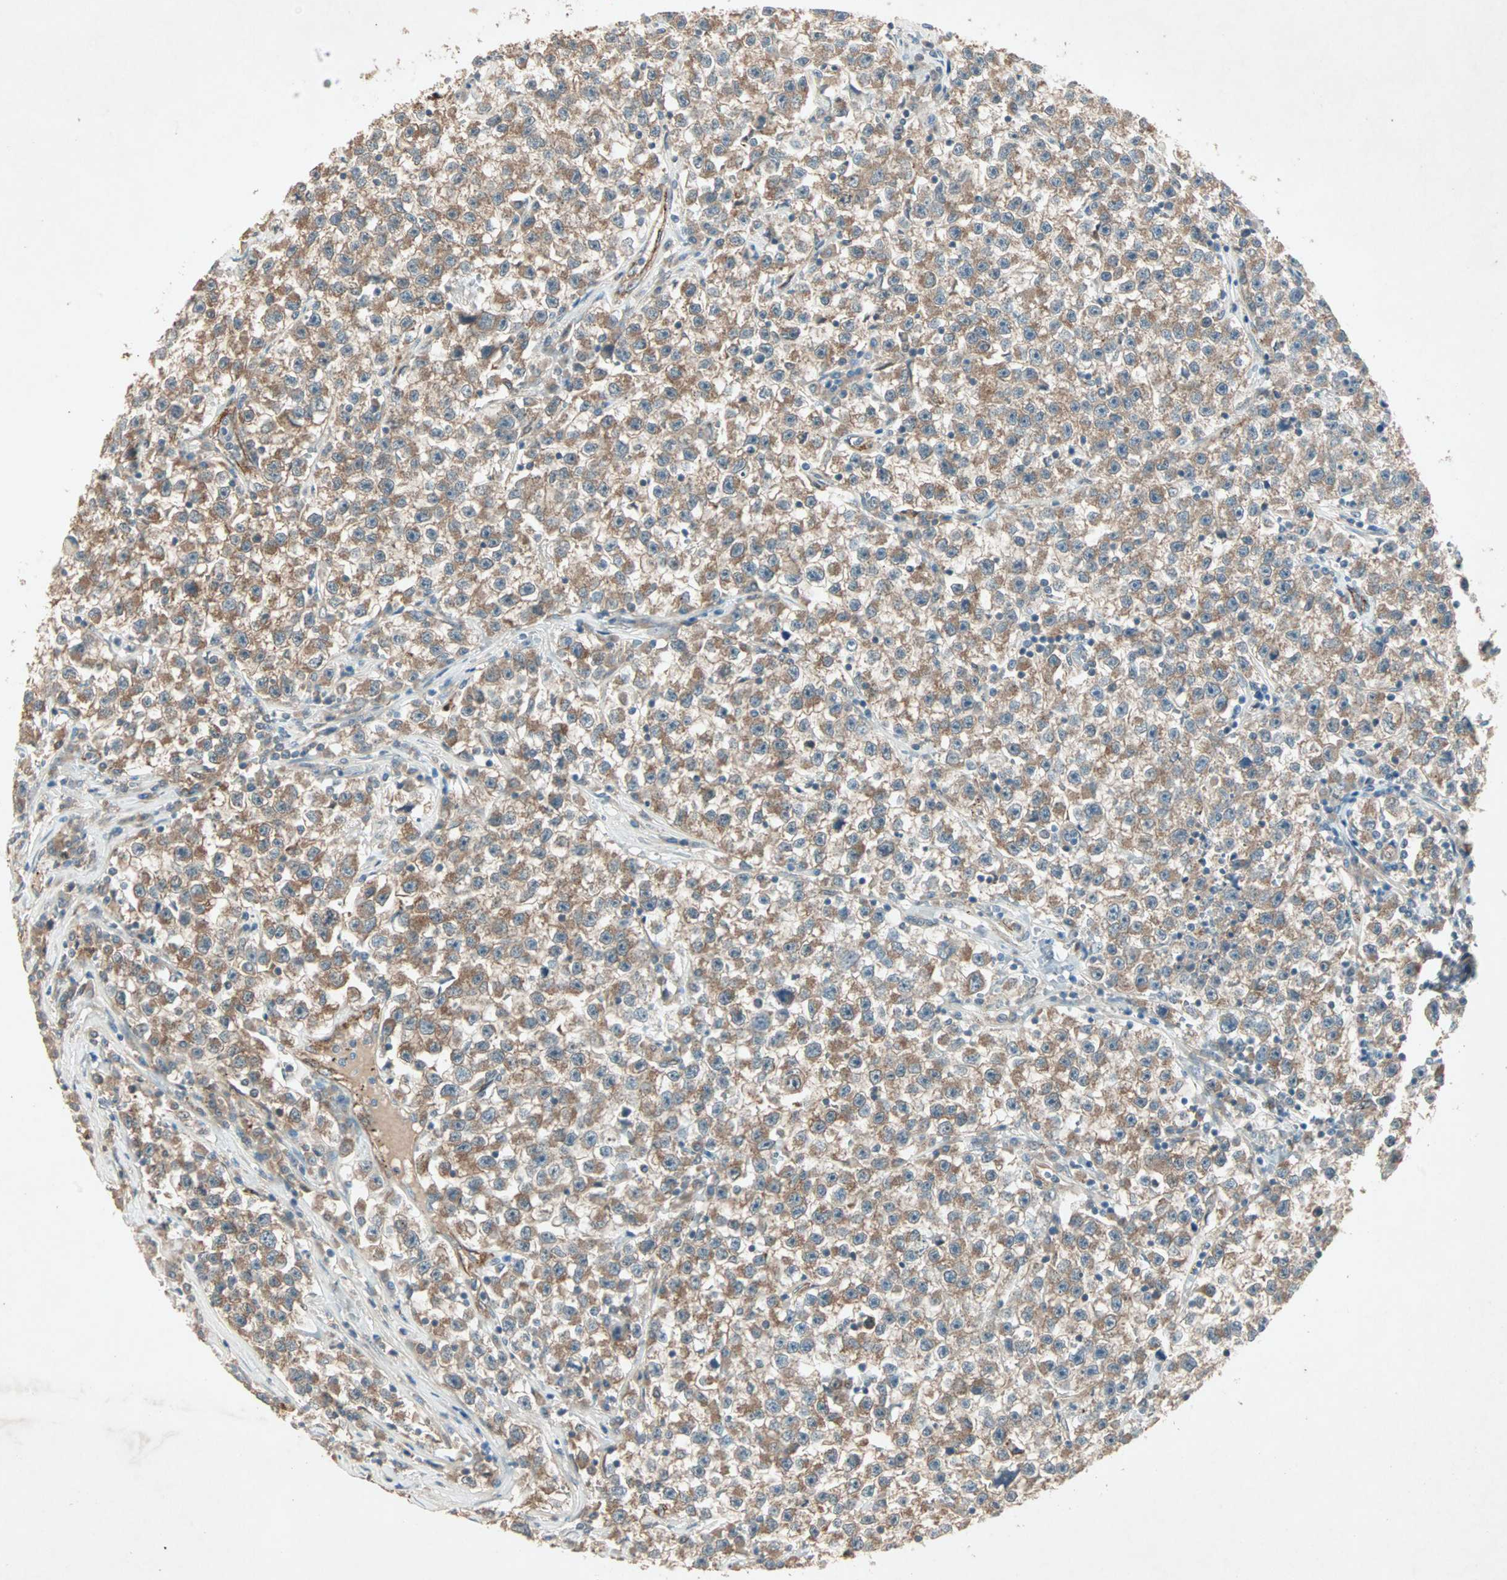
{"staining": {"intensity": "moderate", "quantity": ">75%", "location": "cytoplasmic/membranous"}, "tissue": "testis cancer", "cell_type": "Tumor cells", "image_type": "cancer", "snomed": [{"axis": "morphology", "description": "Seminoma, NOS"}, {"axis": "topography", "description": "Testis"}], "caption": "Immunohistochemical staining of testis cancer (seminoma) exhibits medium levels of moderate cytoplasmic/membranous staining in approximately >75% of tumor cells.", "gene": "SDSL", "patient": {"sex": "male", "age": 22}}